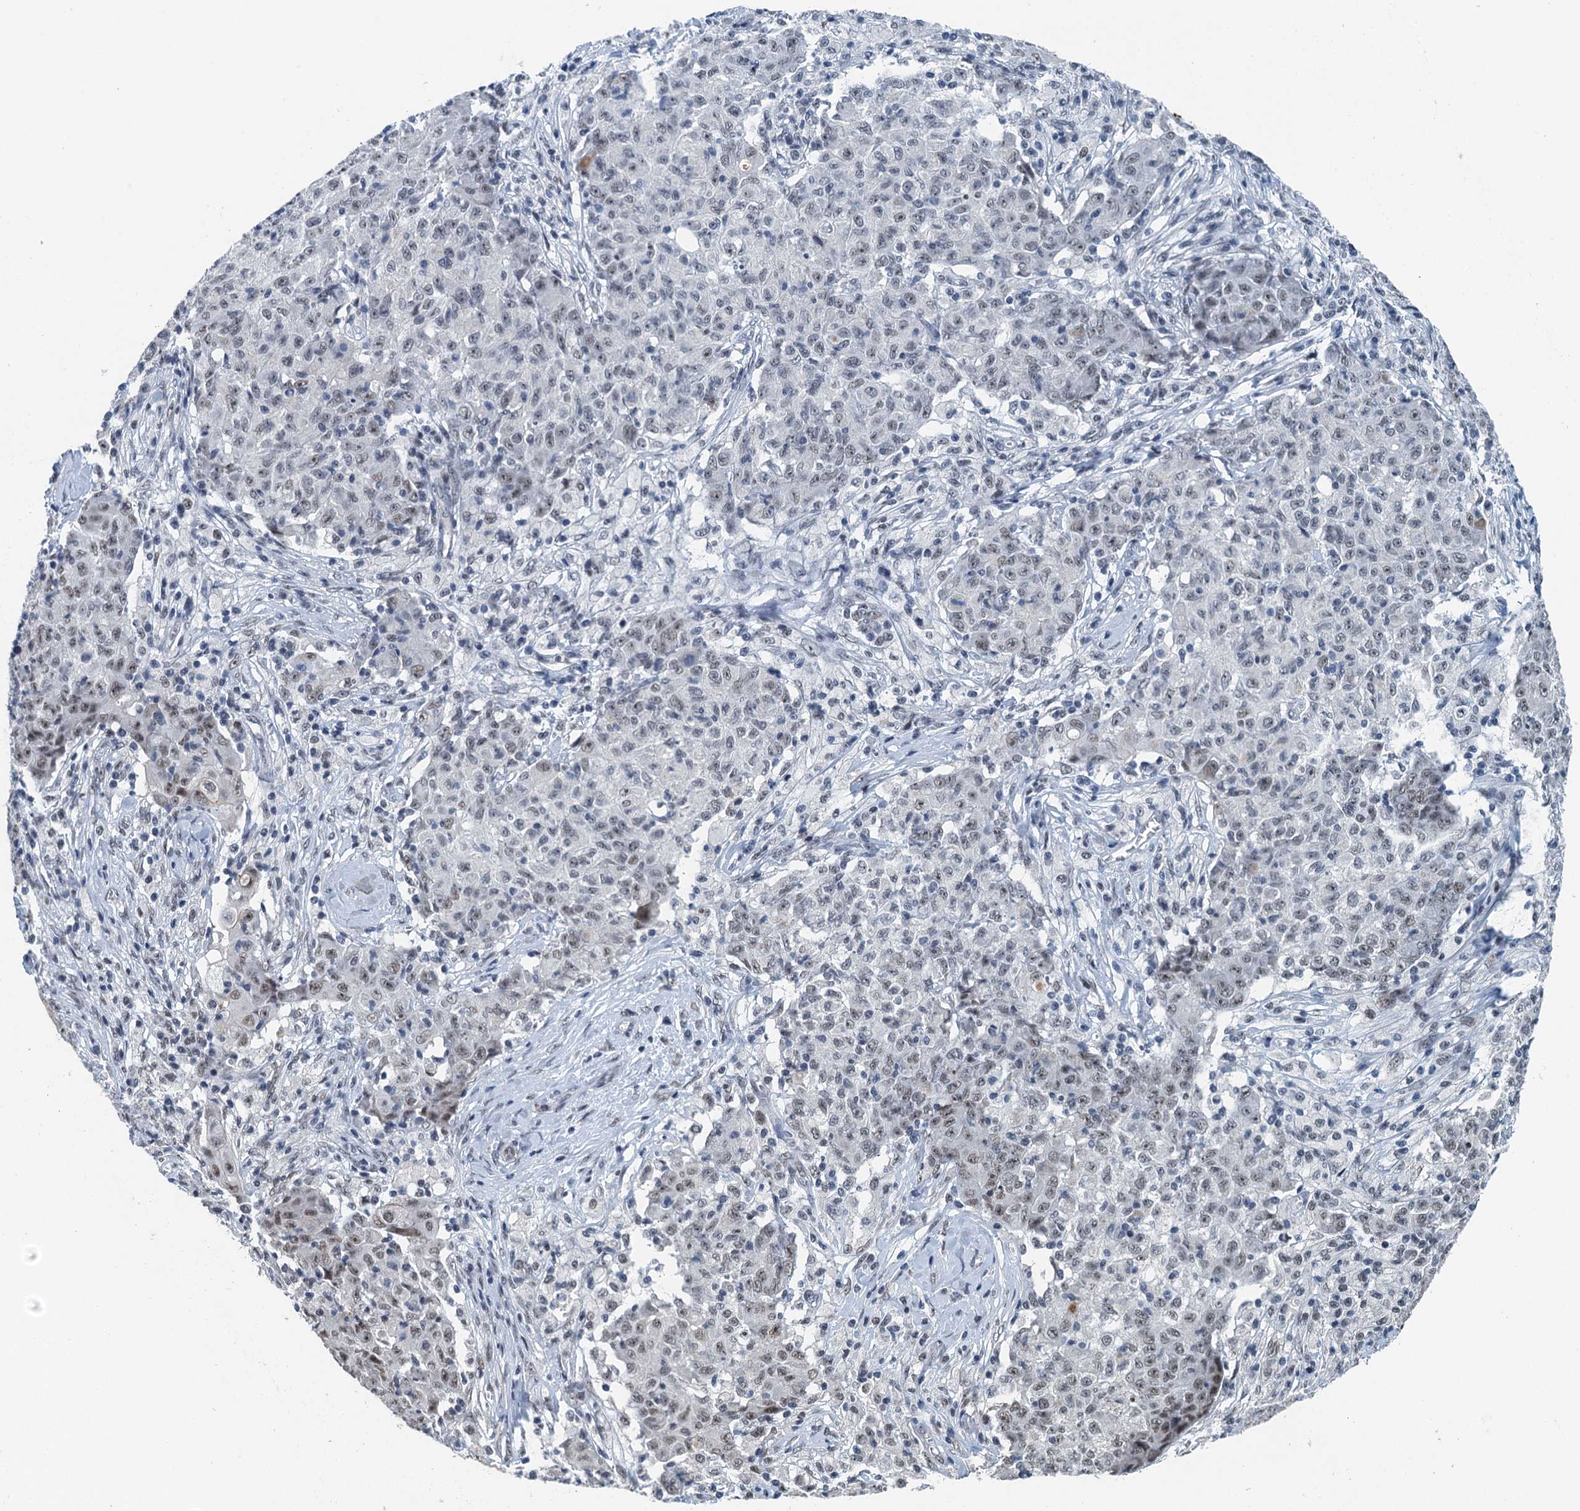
{"staining": {"intensity": "weak", "quantity": "25%-75%", "location": "nuclear"}, "tissue": "ovarian cancer", "cell_type": "Tumor cells", "image_type": "cancer", "snomed": [{"axis": "morphology", "description": "Carcinoma, endometroid"}, {"axis": "topography", "description": "Ovary"}], "caption": "Immunohistochemical staining of ovarian cancer (endometroid carcinoma) reveals low levels of weak nuclear expression in approximately 25%-75% of tumor cells.", "gene": "MTA3", "patient": {"sex": "female", "age": 42}}